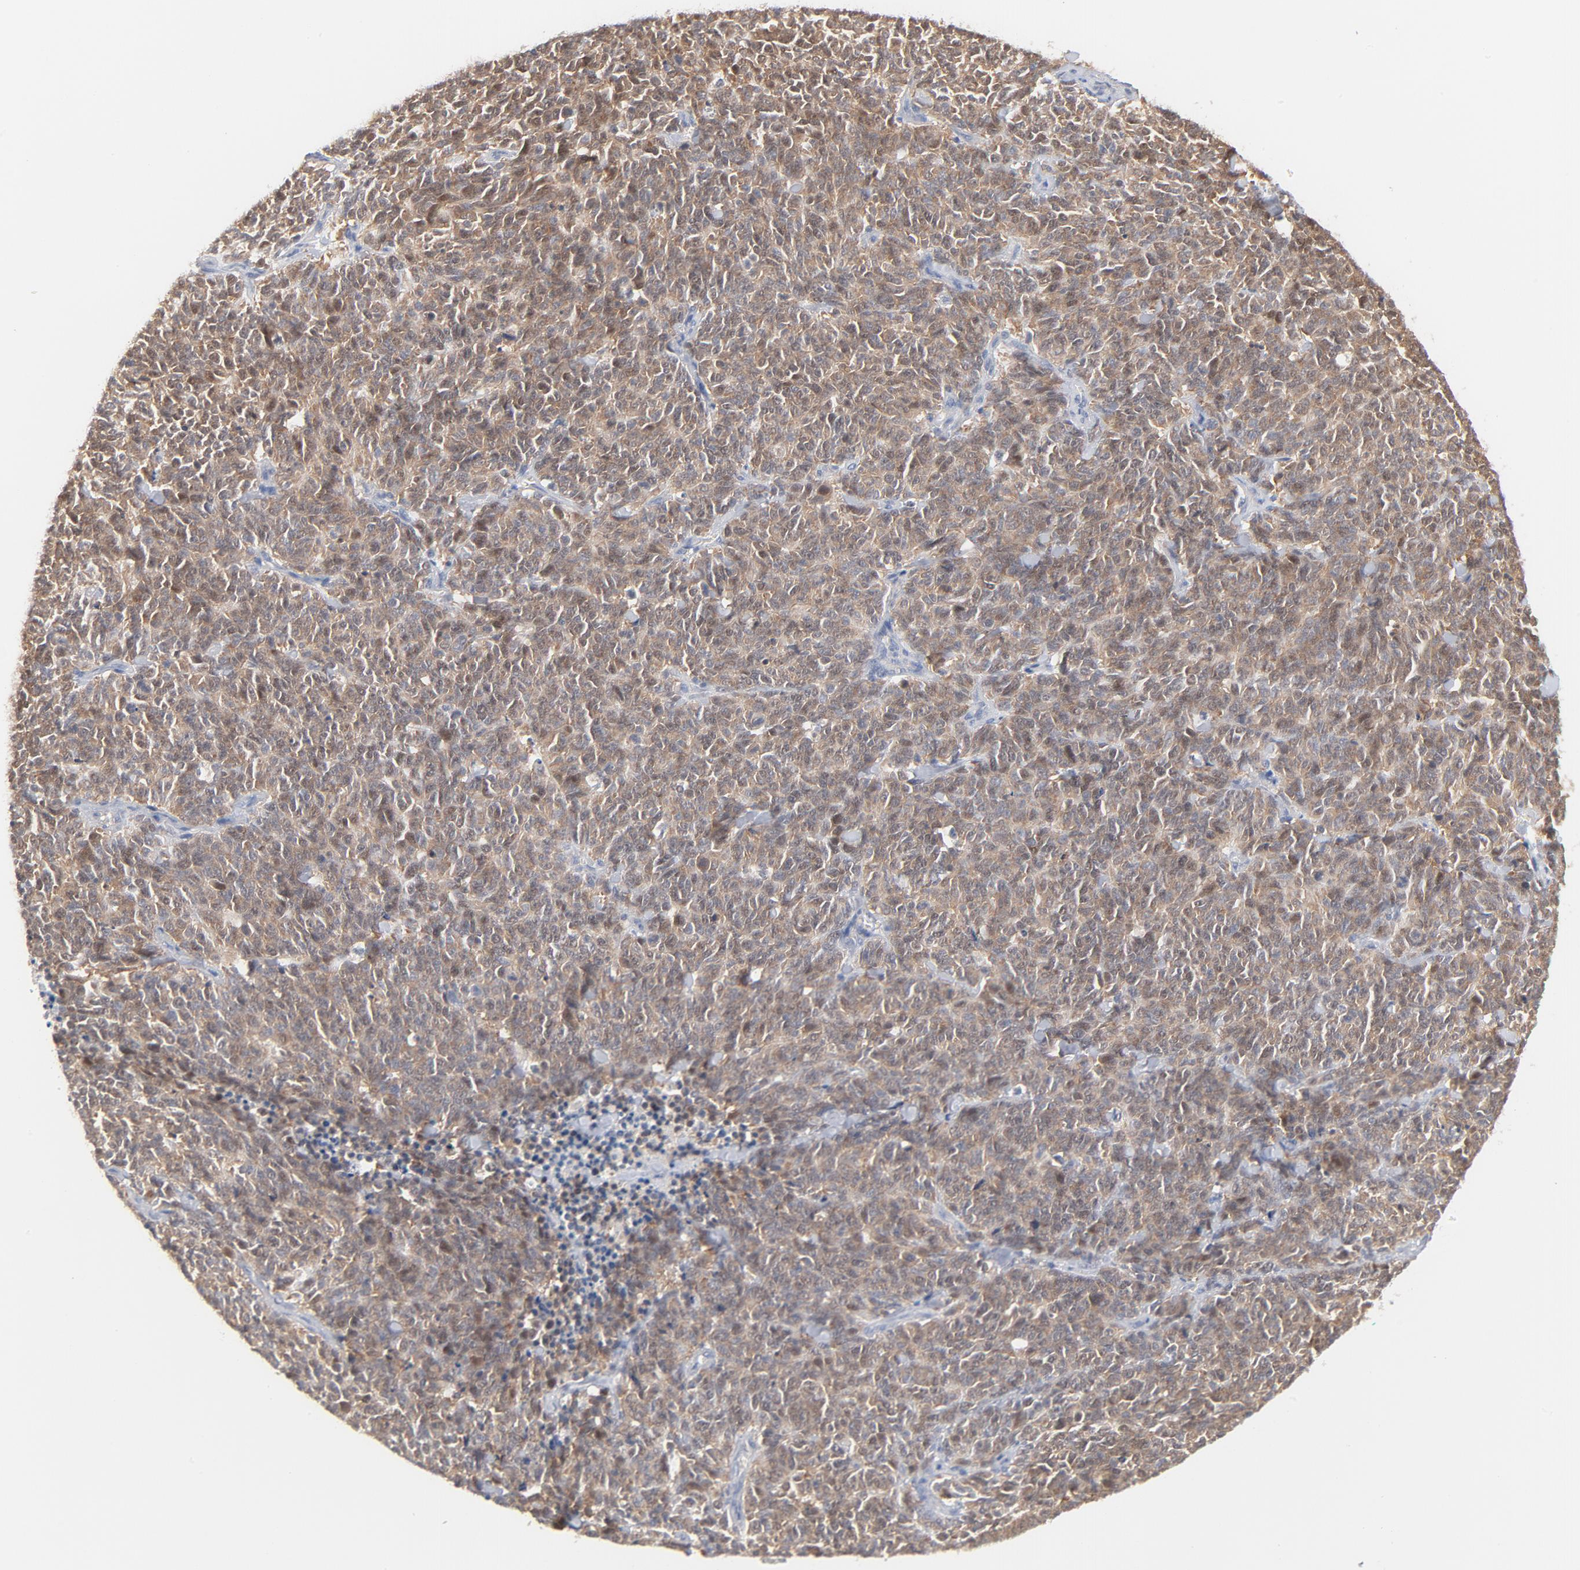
{"staining": {"intensity": "weak", "quantity": ">75%", "location": "cytoplasmic/membranous"}, "tissue": "lung cancer", "cell_type": "Tumor cells", "image_type": "cancer", "snomed": [{"axis": "morphology", "description": "Neoplasm, malignant, NOS"}, {"axis": "topography", "description": "Lung"}], "caption": "Weak cytoplasmic/membranous protein expression is identified in approximately >75% of tumor cells in lung cancer.", "gene": "UBL4A", "patient": {"sex": "female", "age": 58}}